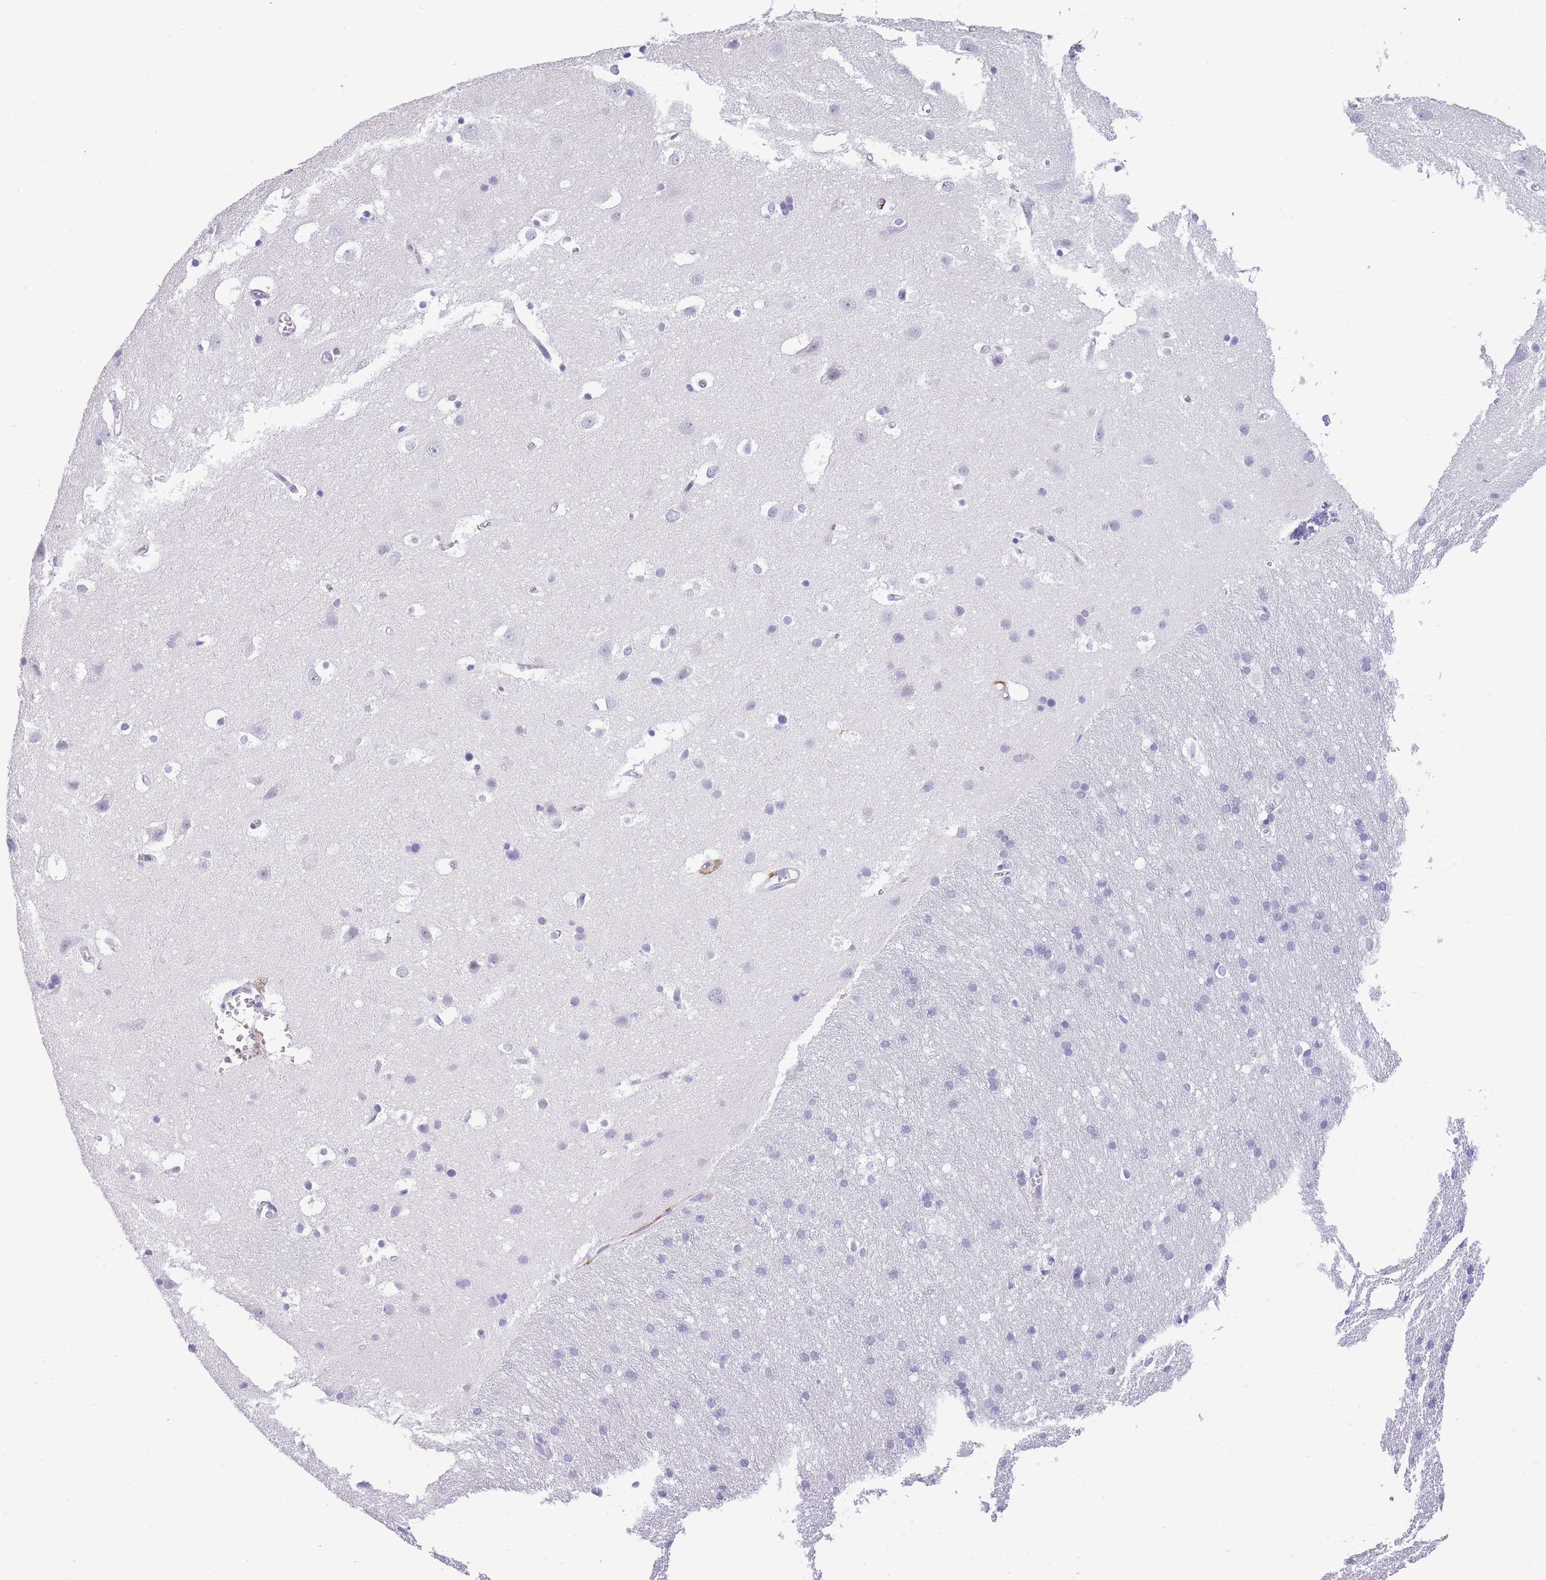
{"staining": {"intensity": "negative", "quantity": "none", "location": "none"}, "tissue": "cerebral cortex", "cell_type": "Endothelial cells", "image_type": "normal", "snomed": [{"axis": "morphology", "description": "Normal tissue, NOS"}, {"axis": "topography", "description": "Cerebral cortex"}], "caption": "IHC histopathology image of unremarkable cerebral cortex stained for a protein (brown), which displays no expression in endothelial cells. Brightfield microscopy of IHC stained with DAB (3,3'-diaminobenzidine) (brown) and hematoxylin (blue), captured at high magnification.", "gene": "RADX", "patient": {"sex": "male", "age": 54}}